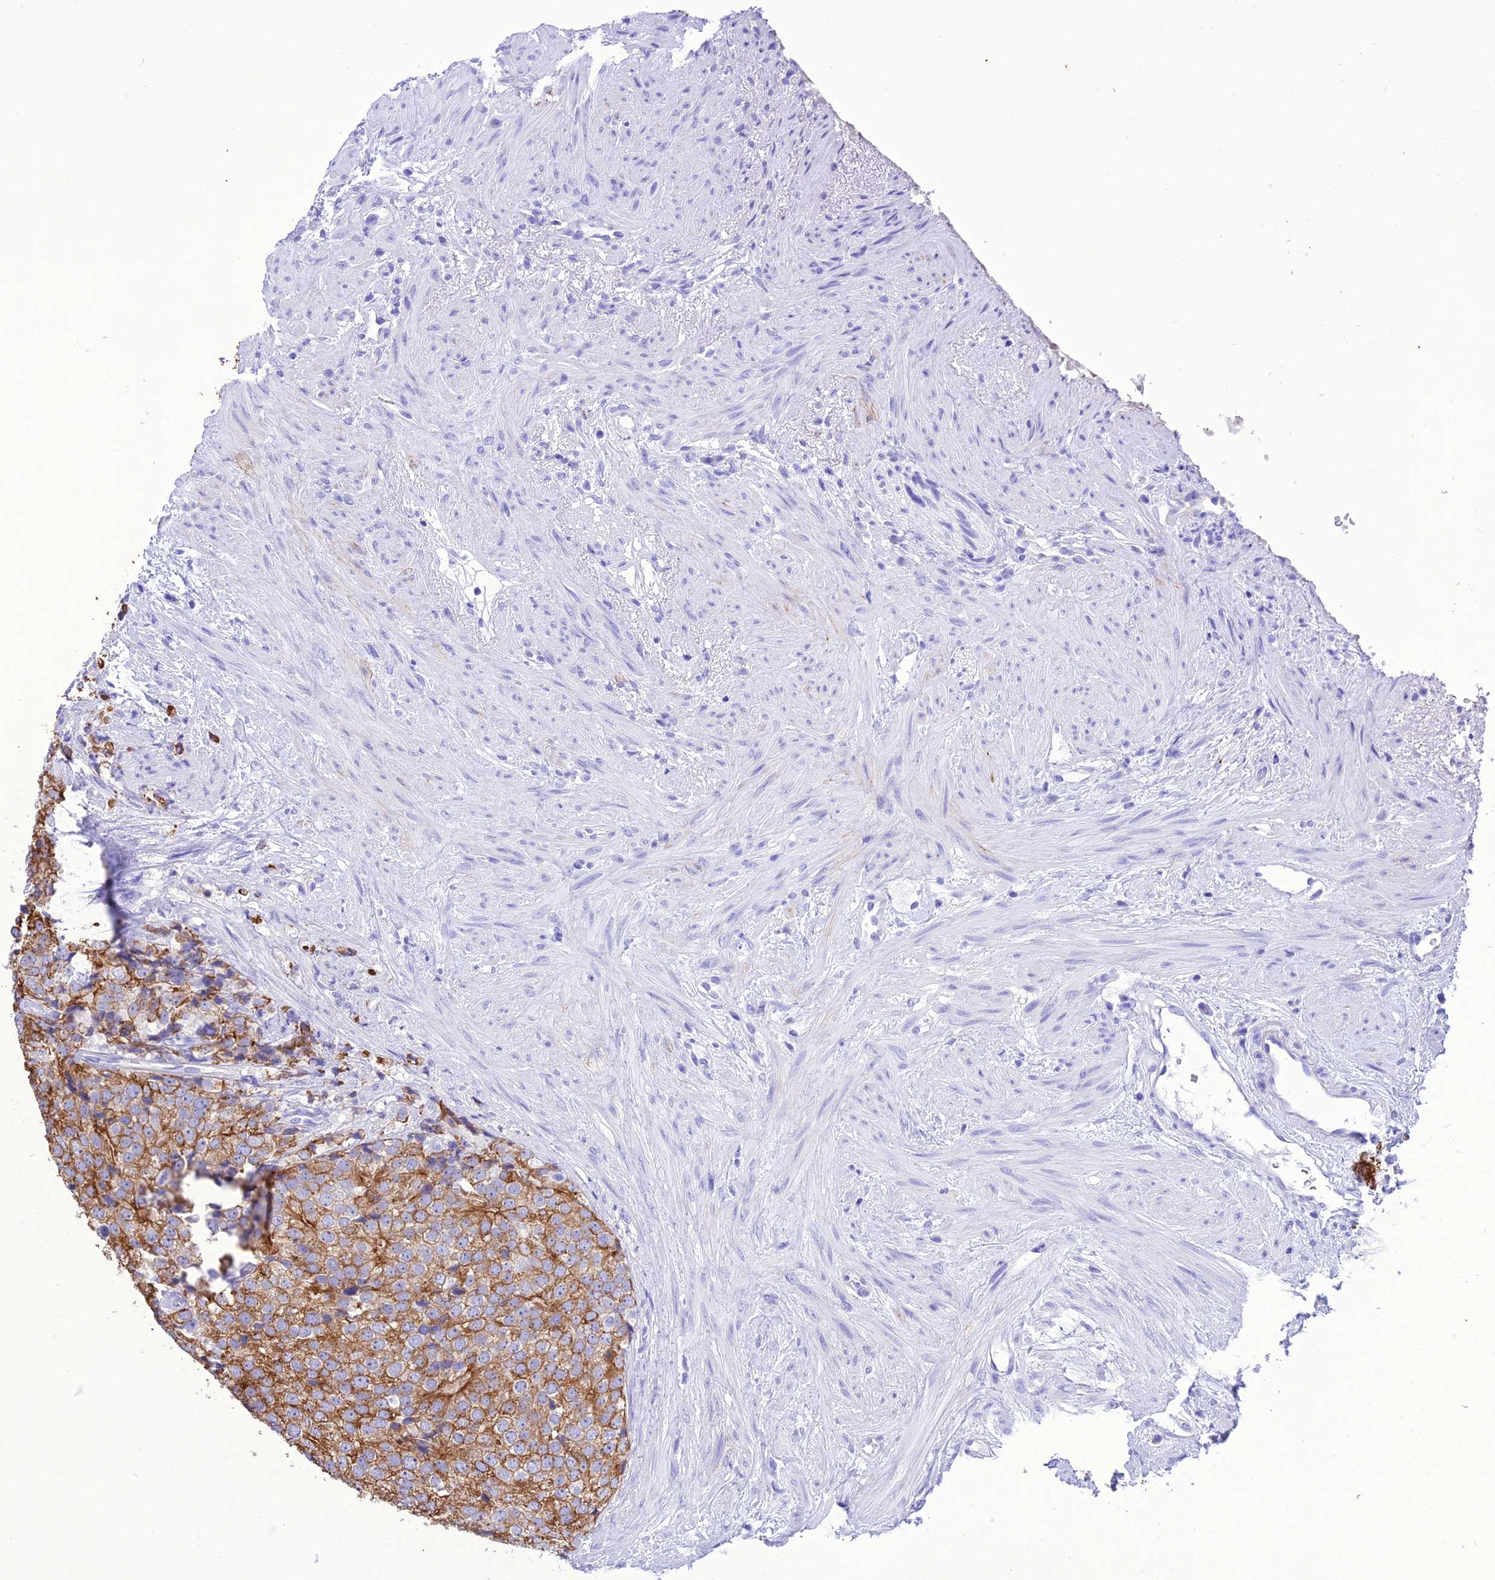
{"staining": {"intensity": "moderate", "quantity": "25%-75%", "location": "cytoplasmic/membranous"}, "tissue": "prostate cancer", "cell_type": "Tumor cells", "image_type": "cancer", "snomed": [{"axis": "morphology", "description": "Adenocarcinoma, High grade"}, {"axis": "topography", "description": "Prostate"}], "caption": "Protein analysis of prostate cancer (high-grade adenocarcinoma) tissue reveals moderate cytoplasmic/membranous expression in approximately 25%-75% of tumor cells.", "gene": "VPS52", "patient": {"sex": "male", "age": 49}}